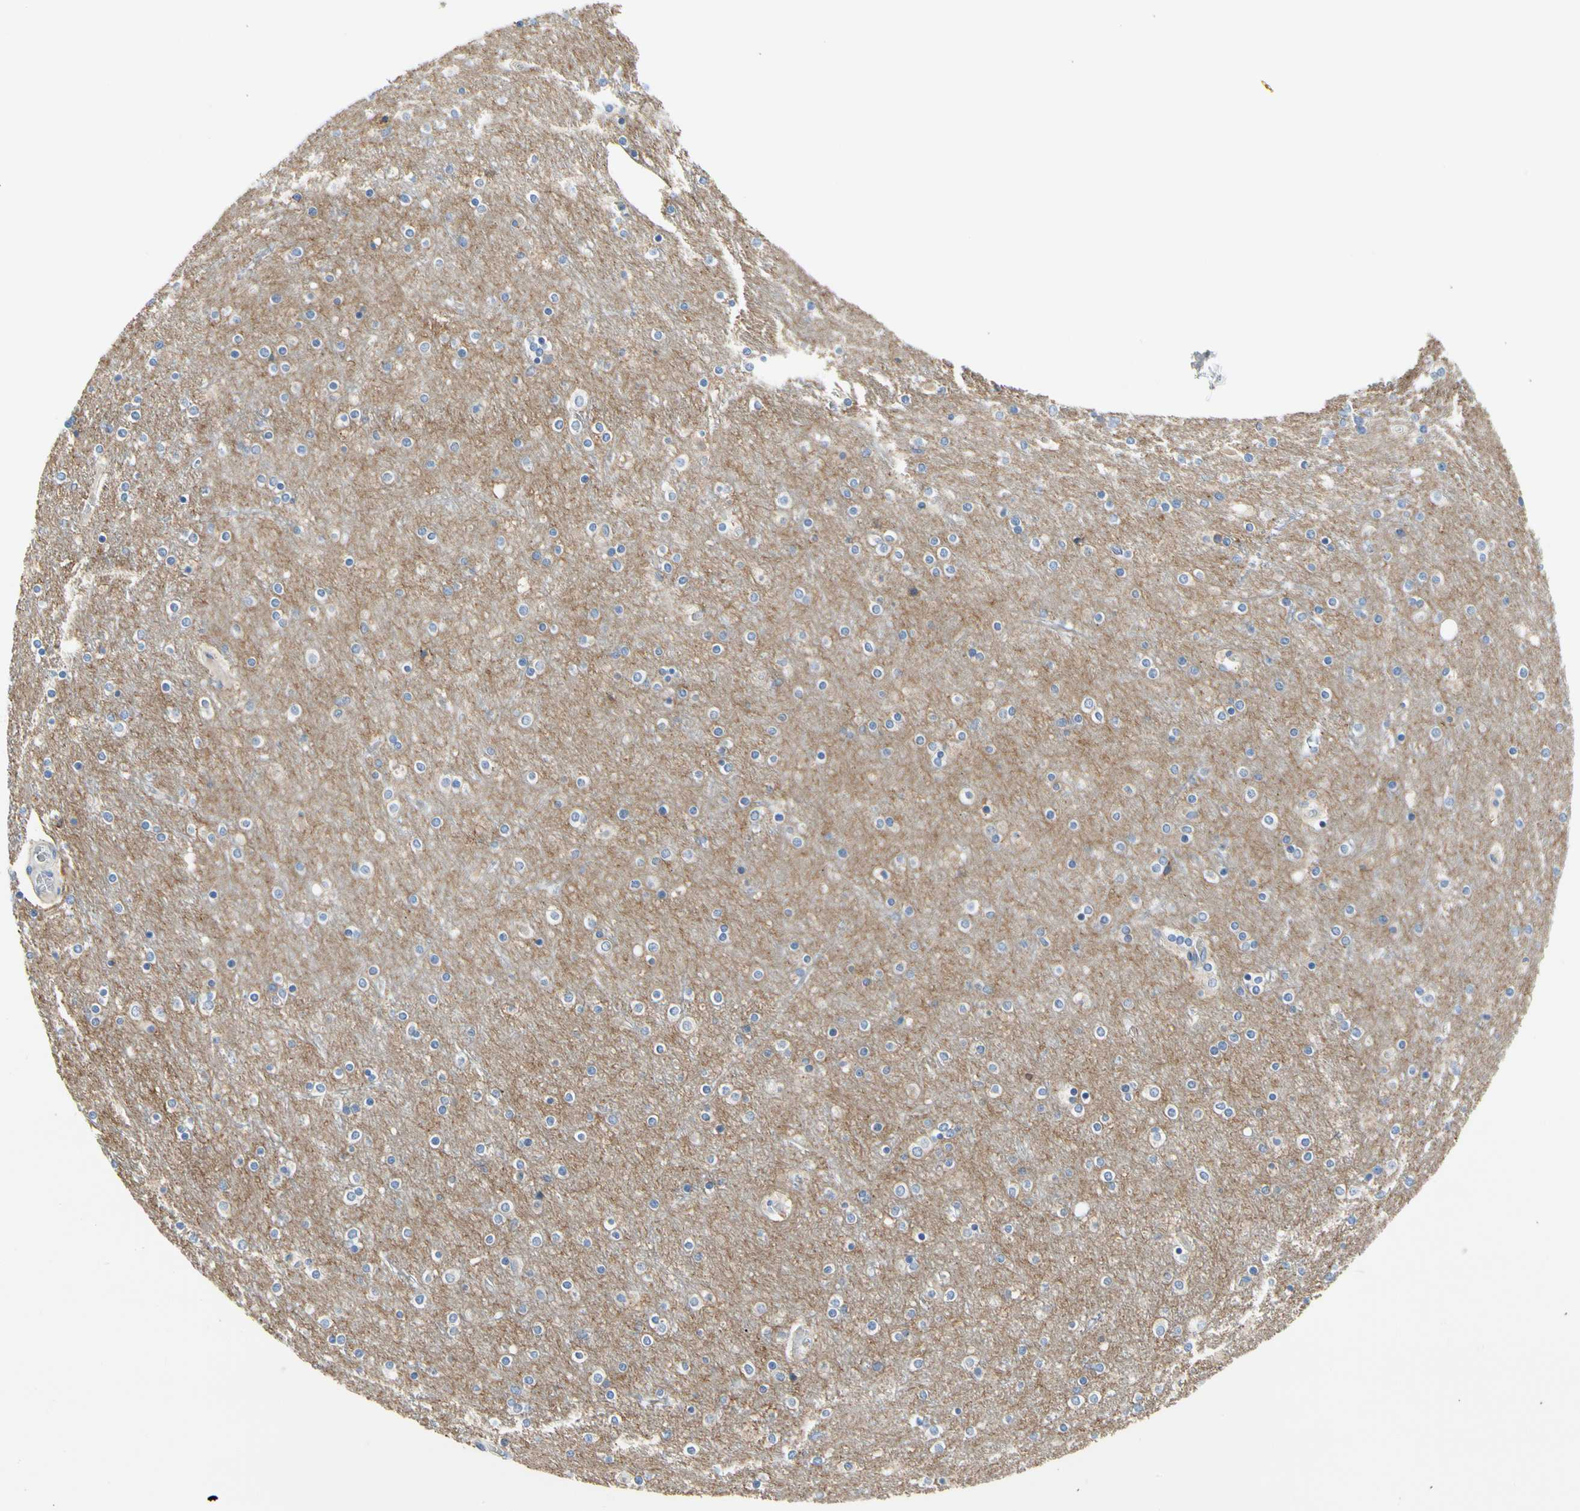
{"staining": {"intensity": "negative", "quantity": "none", "location": "none"}, "tissue": "cerebral cortex", "cell_type": "Endothelial cells", "image_type": "normal", "snomed": [{"axis": "morphology", "description": "Normal tissue, NOS"}, {"axis": "topography", "description": "Cerebral cortex"}], "caption": "Protein analysis of normal cerebral cortex demonstrates no significant staining in endothelial cells.", "gene": "STXBP1", "patient": {"sex": "female", "age": 54}}